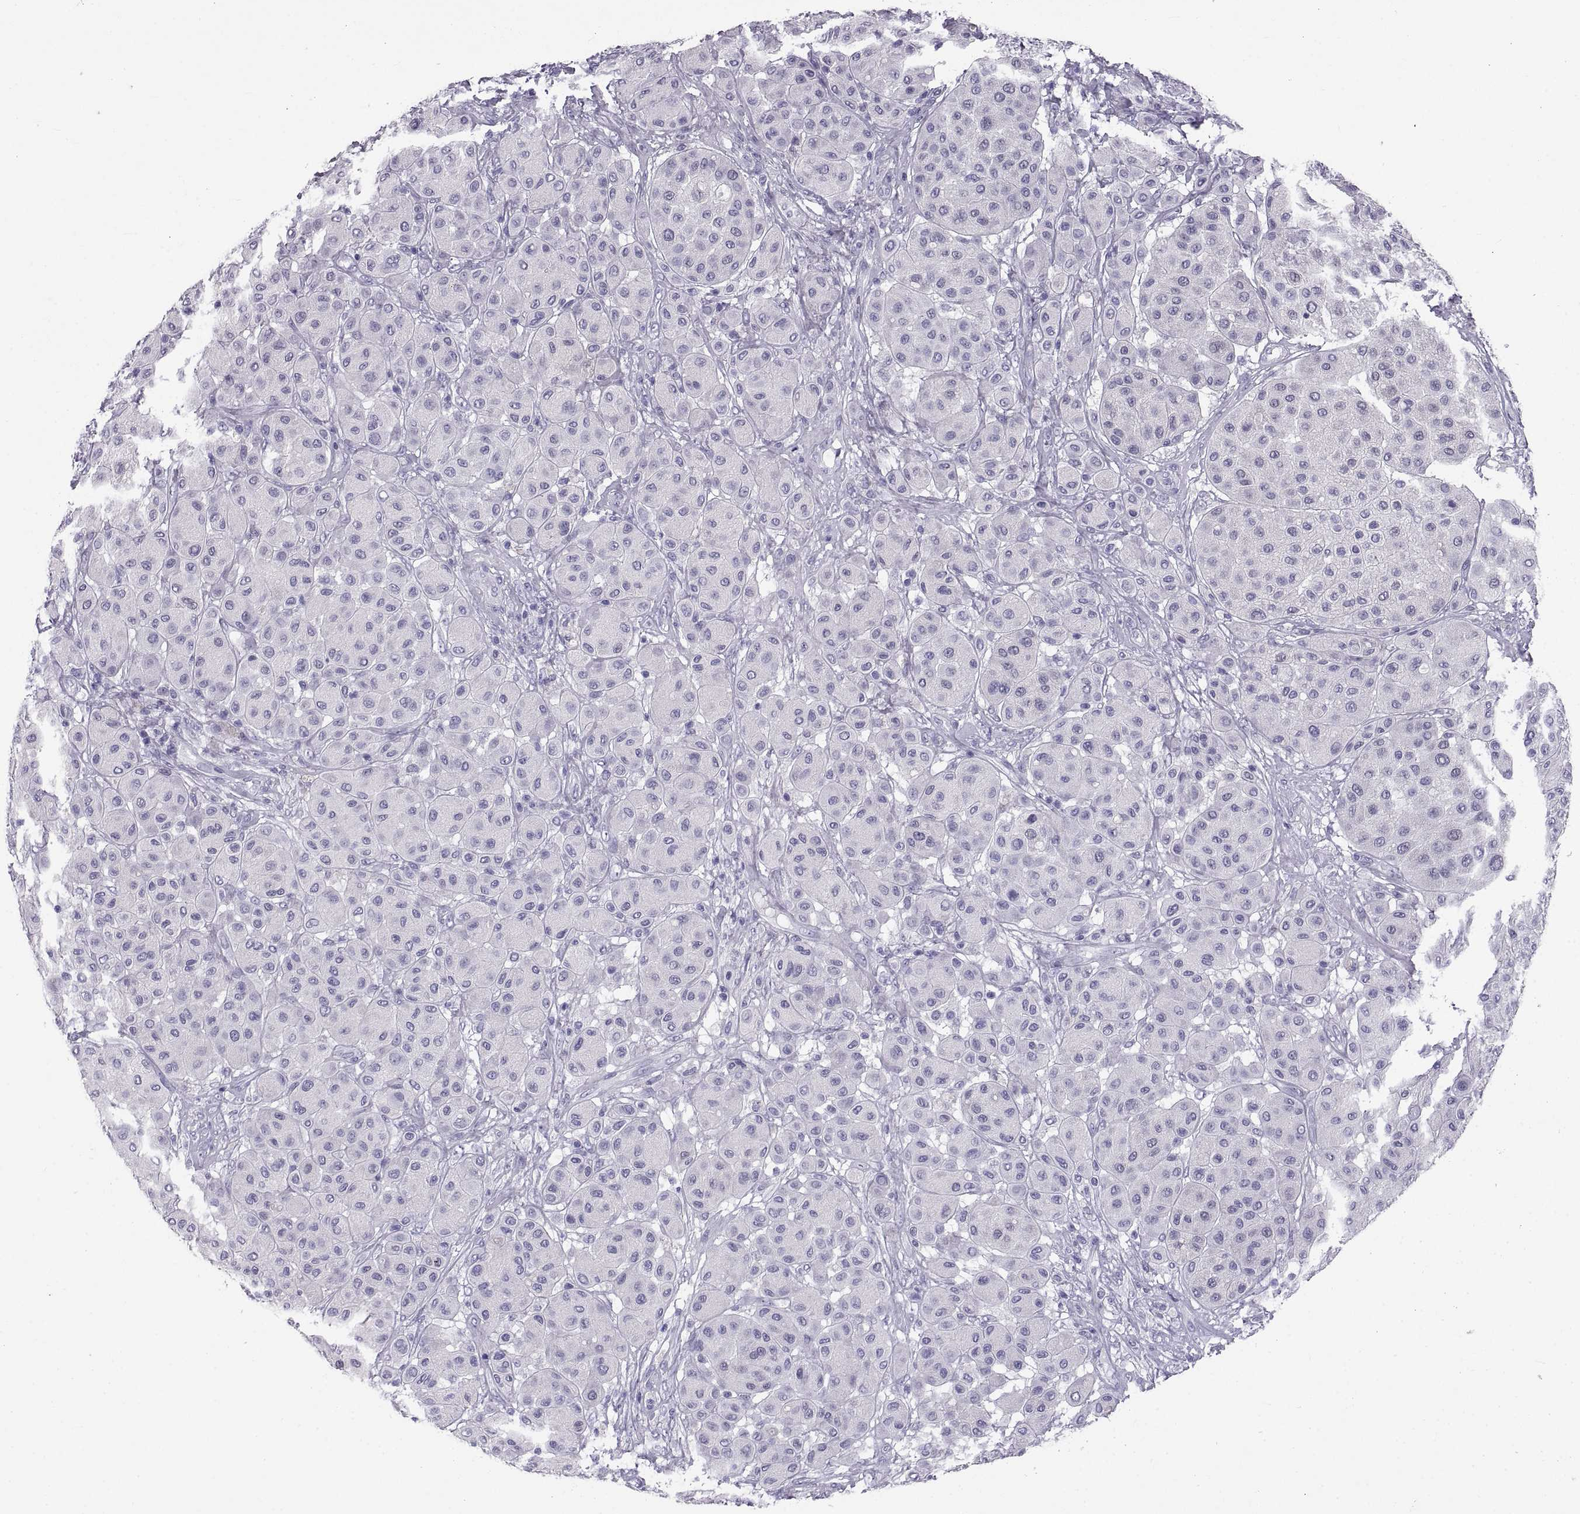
{"staining": {"intensity": "negative", "quantity": "none", "location": "none"}, "tissue": "melanoma", "cell_type": "Tumor cells", "image_type": "cancer", "snomed": [{"axis": "morphology", "description": "Malignant melanoma, Metastatic site"}, {"axis": "topography", "description": "Smooth muscle"}], "caption": "DAB (3,3'-diaminobenzidine) immunohistochemical staining of melanoma displays no significant staining in tumor cells.", "gene": "RLBP1", "patient": {"sex": "male", "age": 41}}